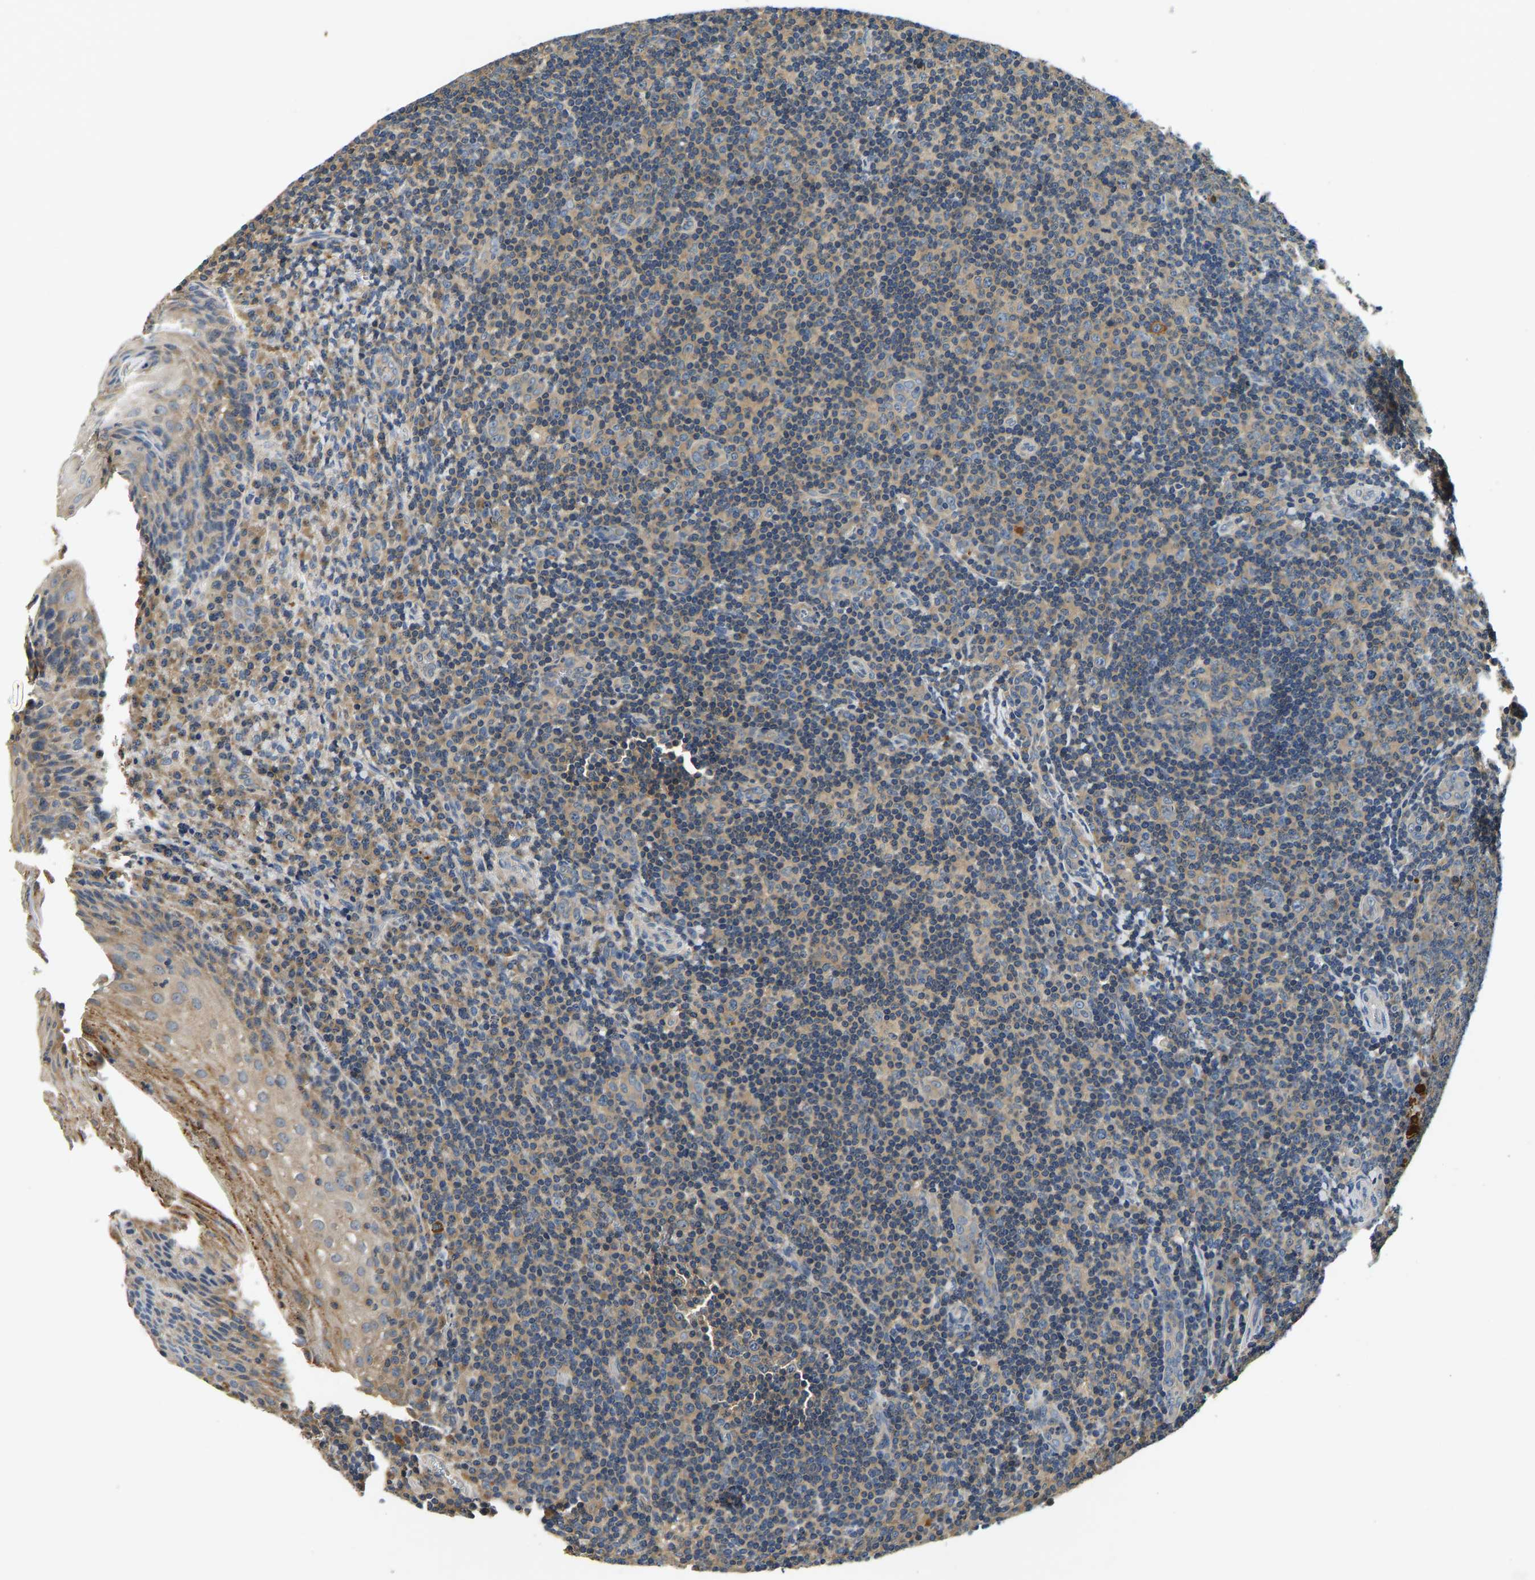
{"staining": {"intensity": "weak", "quantity": ">75%", "location": "cytoplasmic/membranous"}, "tissue": "tonsil", "cell_type": "Germinal center cells", "image_type": "normal", "snomed": [{"axis": "morphology", "description": "Normal tissue, NOS"}, {"axis": "topography", "description": "Tonsil"}], "caption": "Weak cytoplasmic/membranous positivity is present in approximately >75% of germinal center cells in benign tonsil.", "gene": "RESF1", "patient": {"sex": "male", "age": 37}}